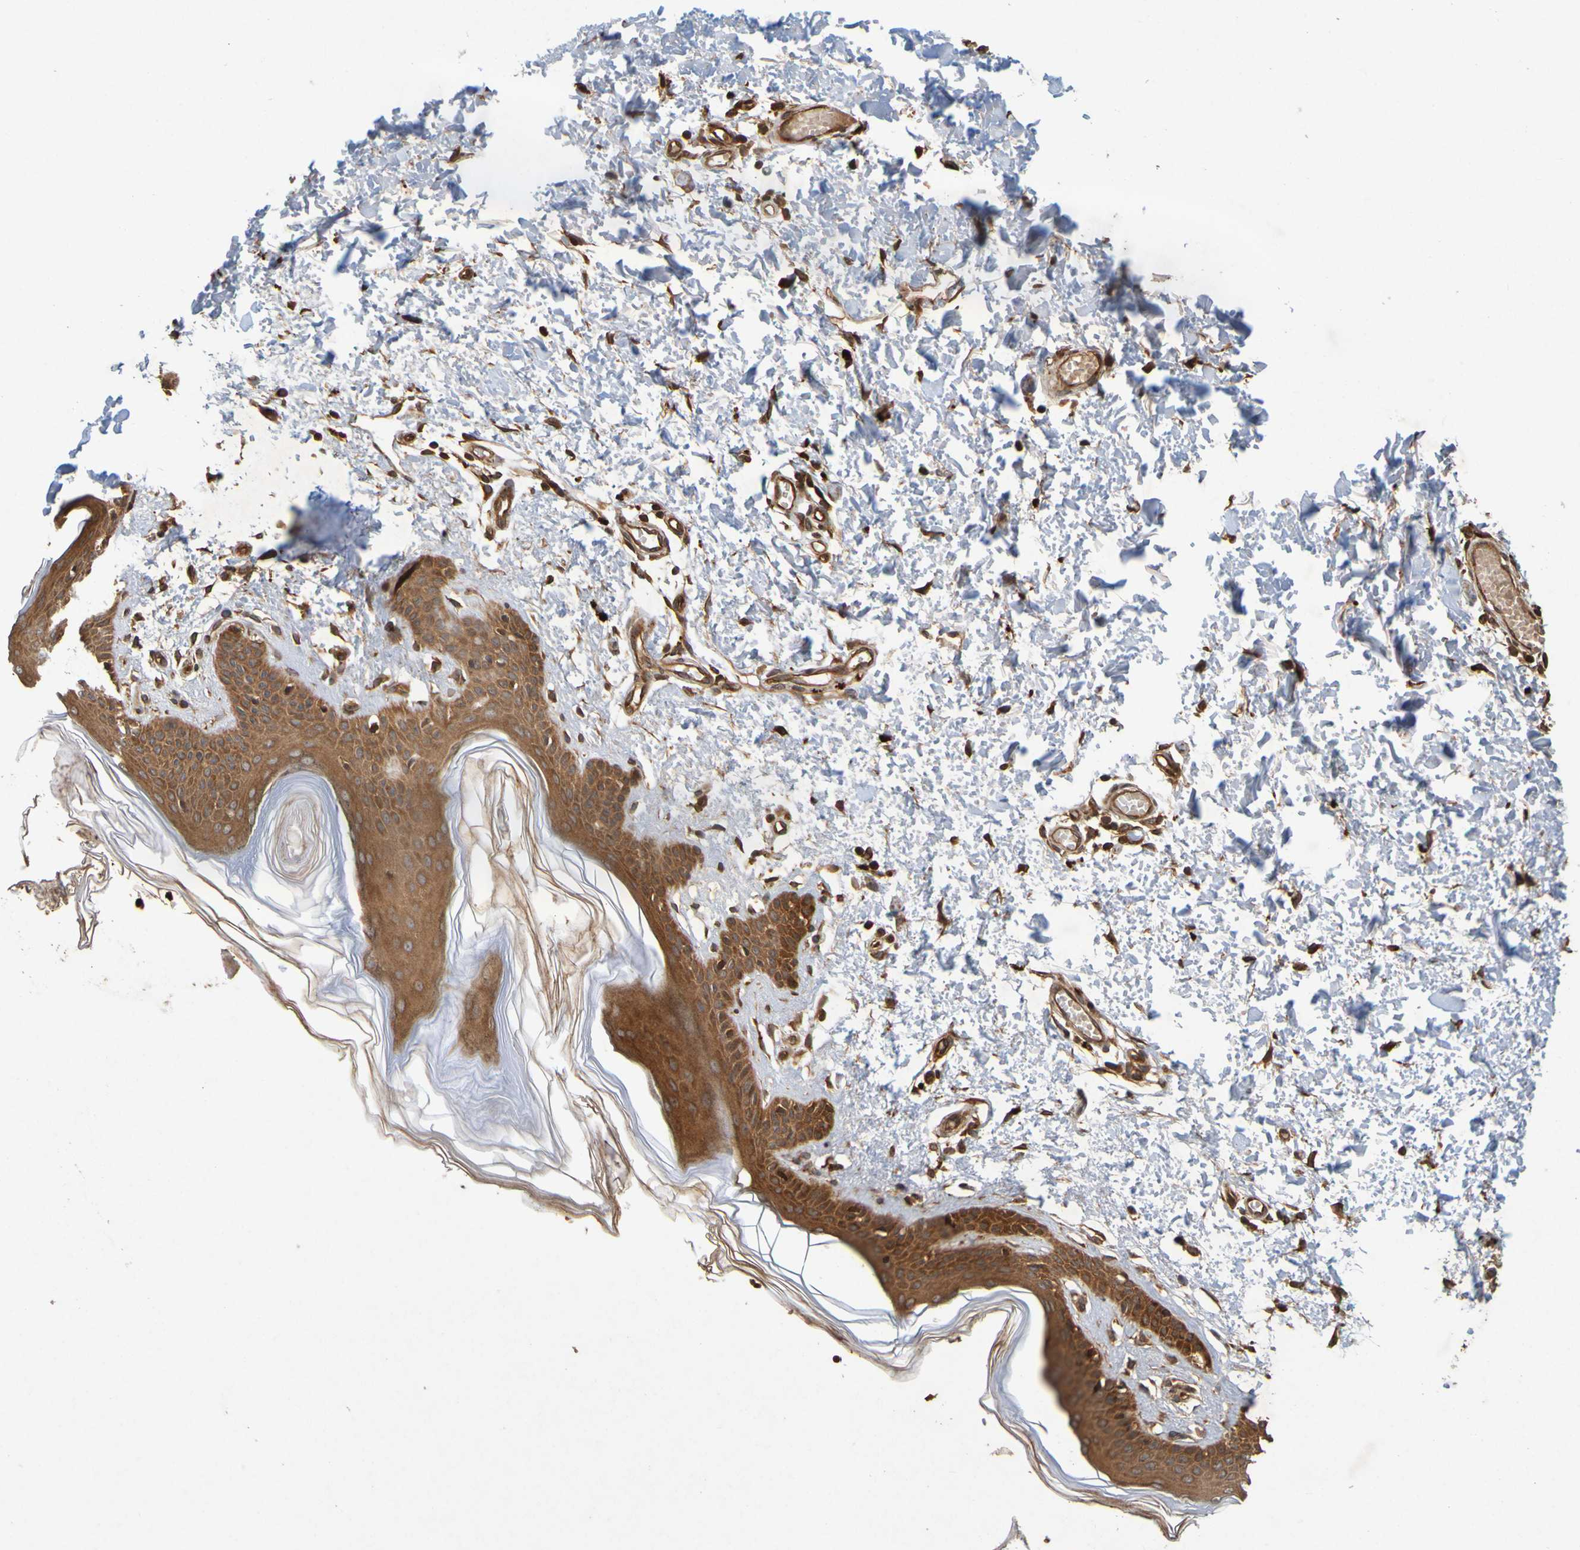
{"staining": {"intensity": "strong", "quantity": ">75%", "location": "cytoplasmic/membranous"}, "tissue": "skin", "cell_type": "Fibroblasts", "image_type": "normal", "snomed": [{"axis": "morphology", "description": "Normal tissue, NOS"}, {"axis": "topography", "description": "Skin"}], "caption": "Brown immunohistochemical staining in benign skin shows strong cytoplasmic/membranous expression in approximately >75% of fibroblasts. (DAB IHC, brown staining for protein, blue staining for nuclei).", "gene": "OCRL", "patient": {"sex": "male", "age": 53}}